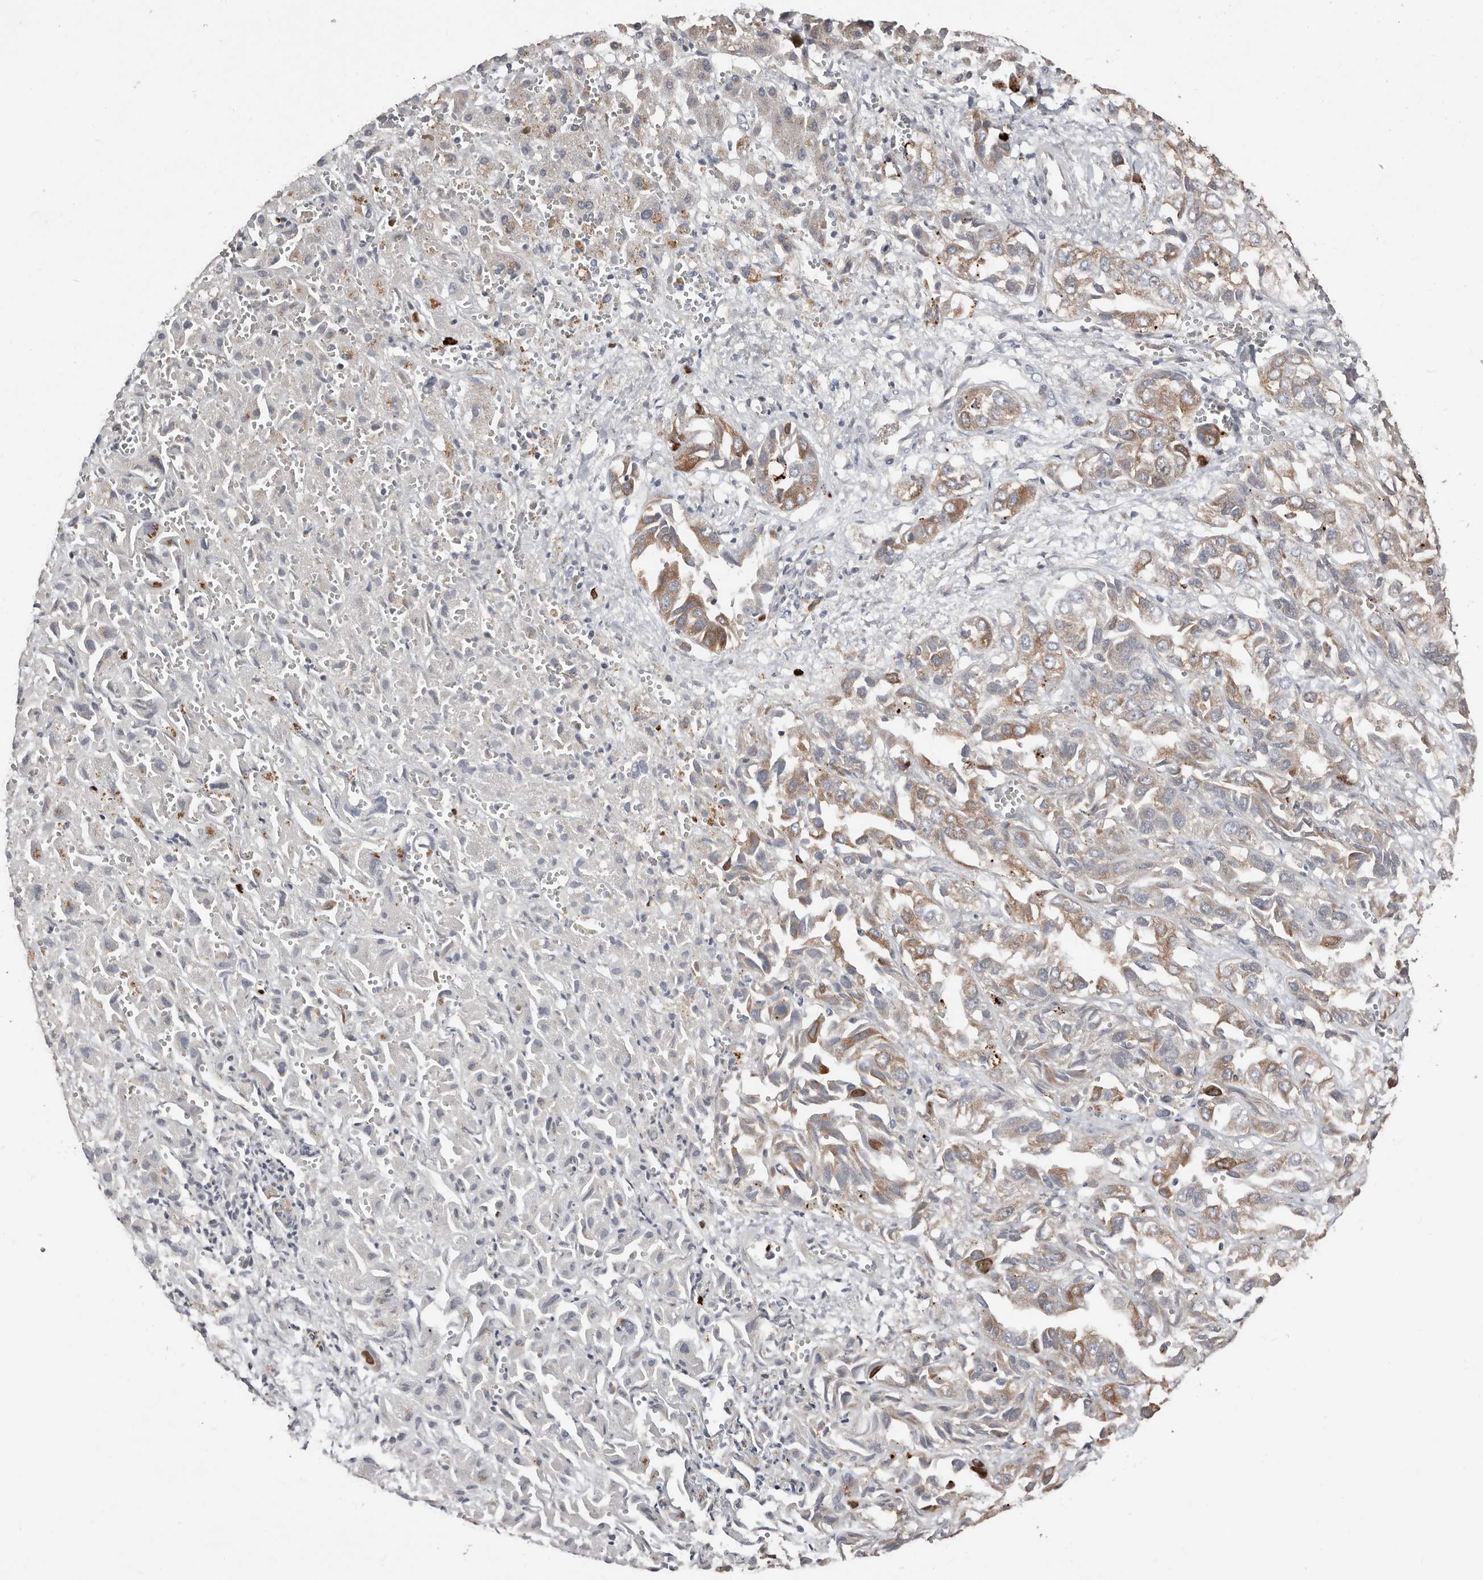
{"staining": {"intensity": "moderate", "quantity": "25%-75%", "location": "cytoplasmic/membranous"}, "tissue": "liver cancer", "cell_type": "Tumor cells", "image_type": "cancer", "snomed": [{"axis": "morphology", "description": "Cholangiocarcinoma"}, {"axis": "topography", "description": "Liver"}], "caption": "IHC photomicrograph of neoplastic tissue: liver cholangiocarcinoma stained using immunohistochemistry (IHC) reveals medium levels of moderate protein expression localized specifically in the cytoplasmic/membranous of tumor cells, appearing as a cytoplasmic/membranous brown color.", "gene": "SMYD4", "patient": {"sex": "female", "age": 52}}